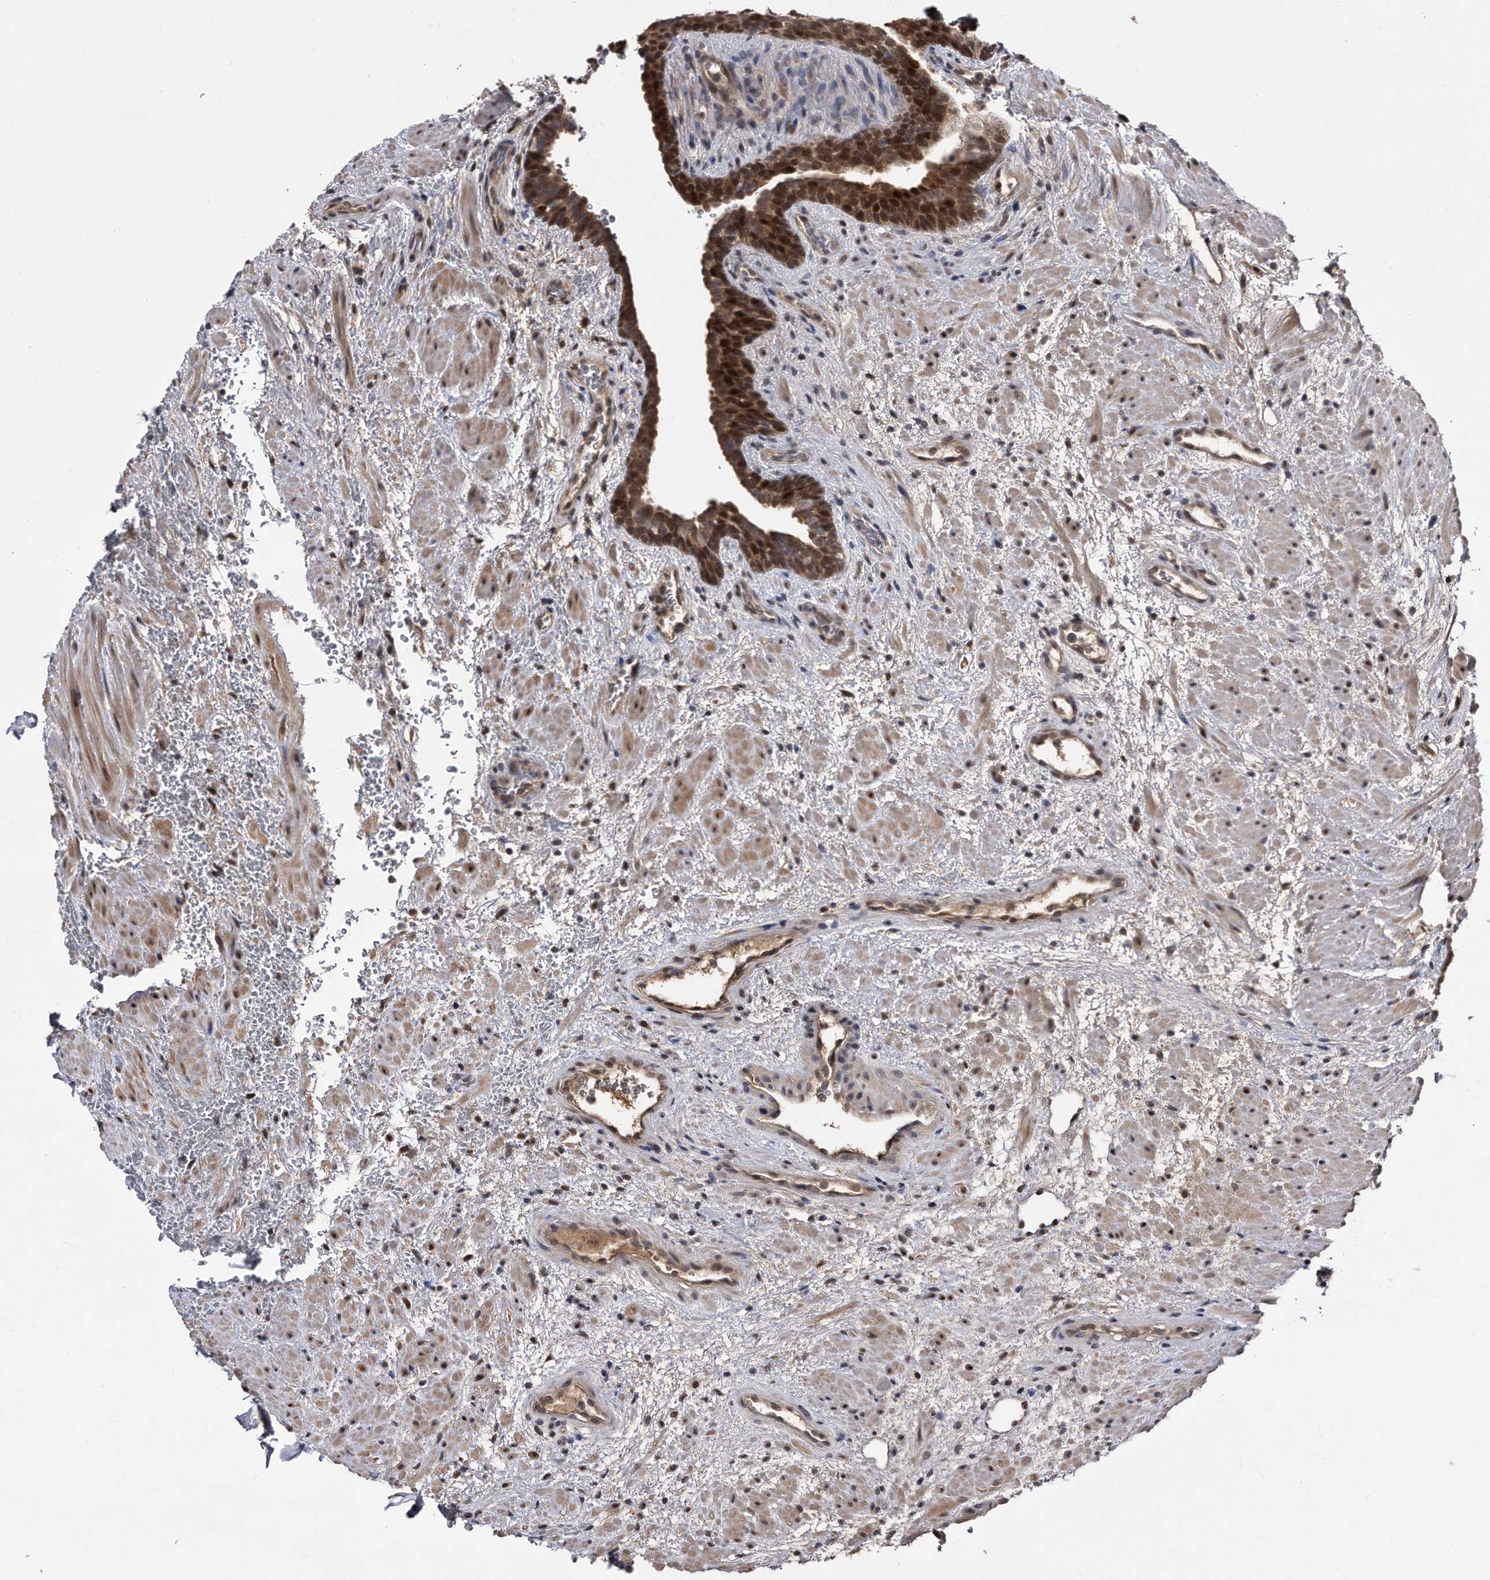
{"staining": {"intensity": "strong", "quantity": ">75%", "location": "cytoplasmic/membranous,nuclear"}, "tissue": "prostate", "cell_type": "Glandular cells", "image_type": "normal", "snomed": [{"axis": "morphology", "description": "Normal tissue, NOS"}, {"axis": "topography", "description": "Prostate"}], "caption": "DAB immunohistochemical staining of benign human prostate reveals strong cytoplasmic/membranous,nuclear protein positivity in about >75% of glandular cells.", "gene": "RAD23B", "patient": {"sex": "male", "age": 76}}